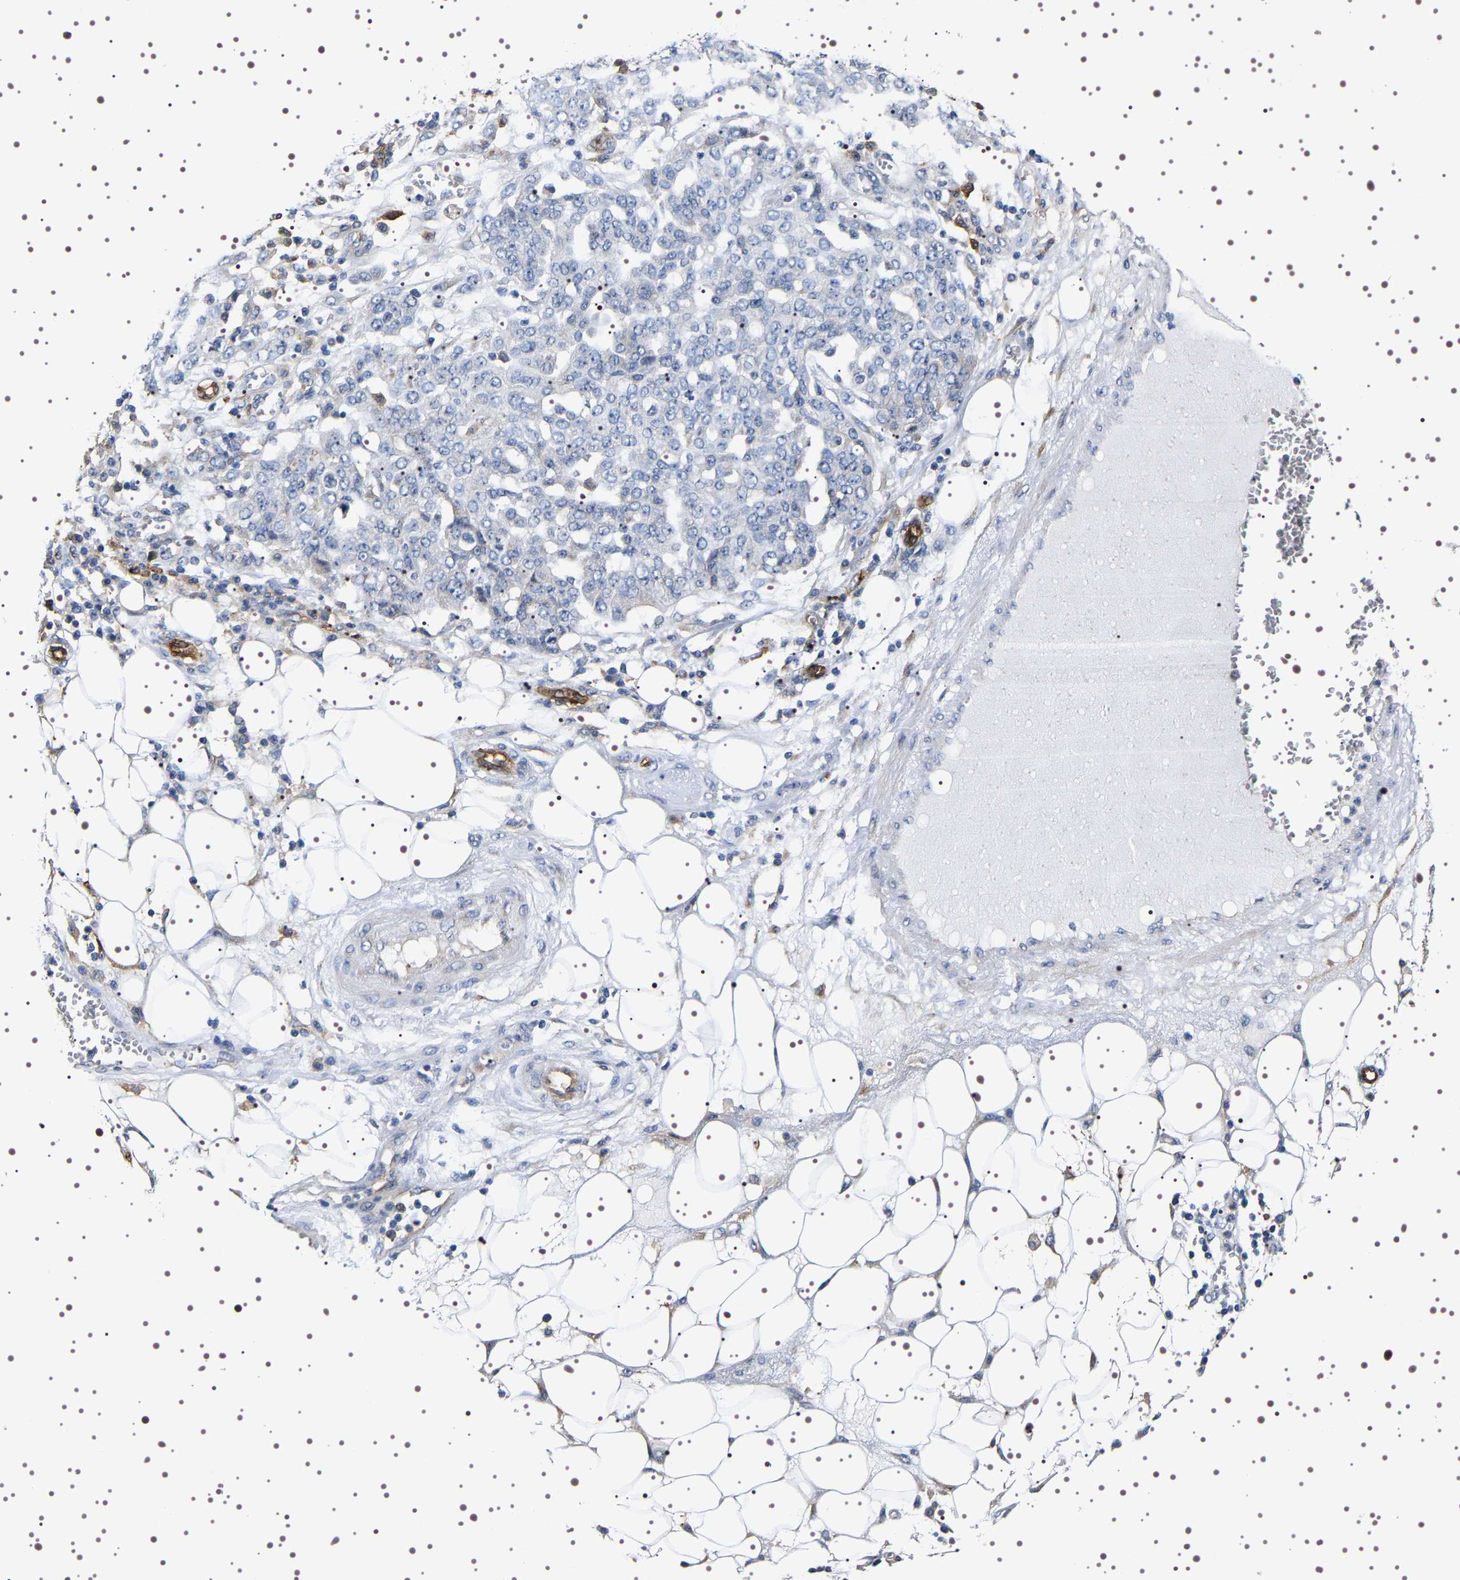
{"staining": {"intensity": "negative", "quantity": "none", "location": "none"}, "tissue": "ovarian cancer", "cell_type": "Tumor cells", "image_type": "cancer", "snomed": [{"axis": "morphology", "description": "Cystadenocarcinoma, serous, NOS"}, {"axis": "topography", "description": "Soft tissue"}, {"axis": "topography", "description": "Ovary"}], "caption": "IHC image of neoplastic tissue: ovarian cancer (serous cystadenocarcinoma) stained with DAB (3,3'-diaminobenzidine) displays no significant protein positivity in tumor cells.", "gene": "ALPL", "patient": {"sex": "female", "age": 57}}